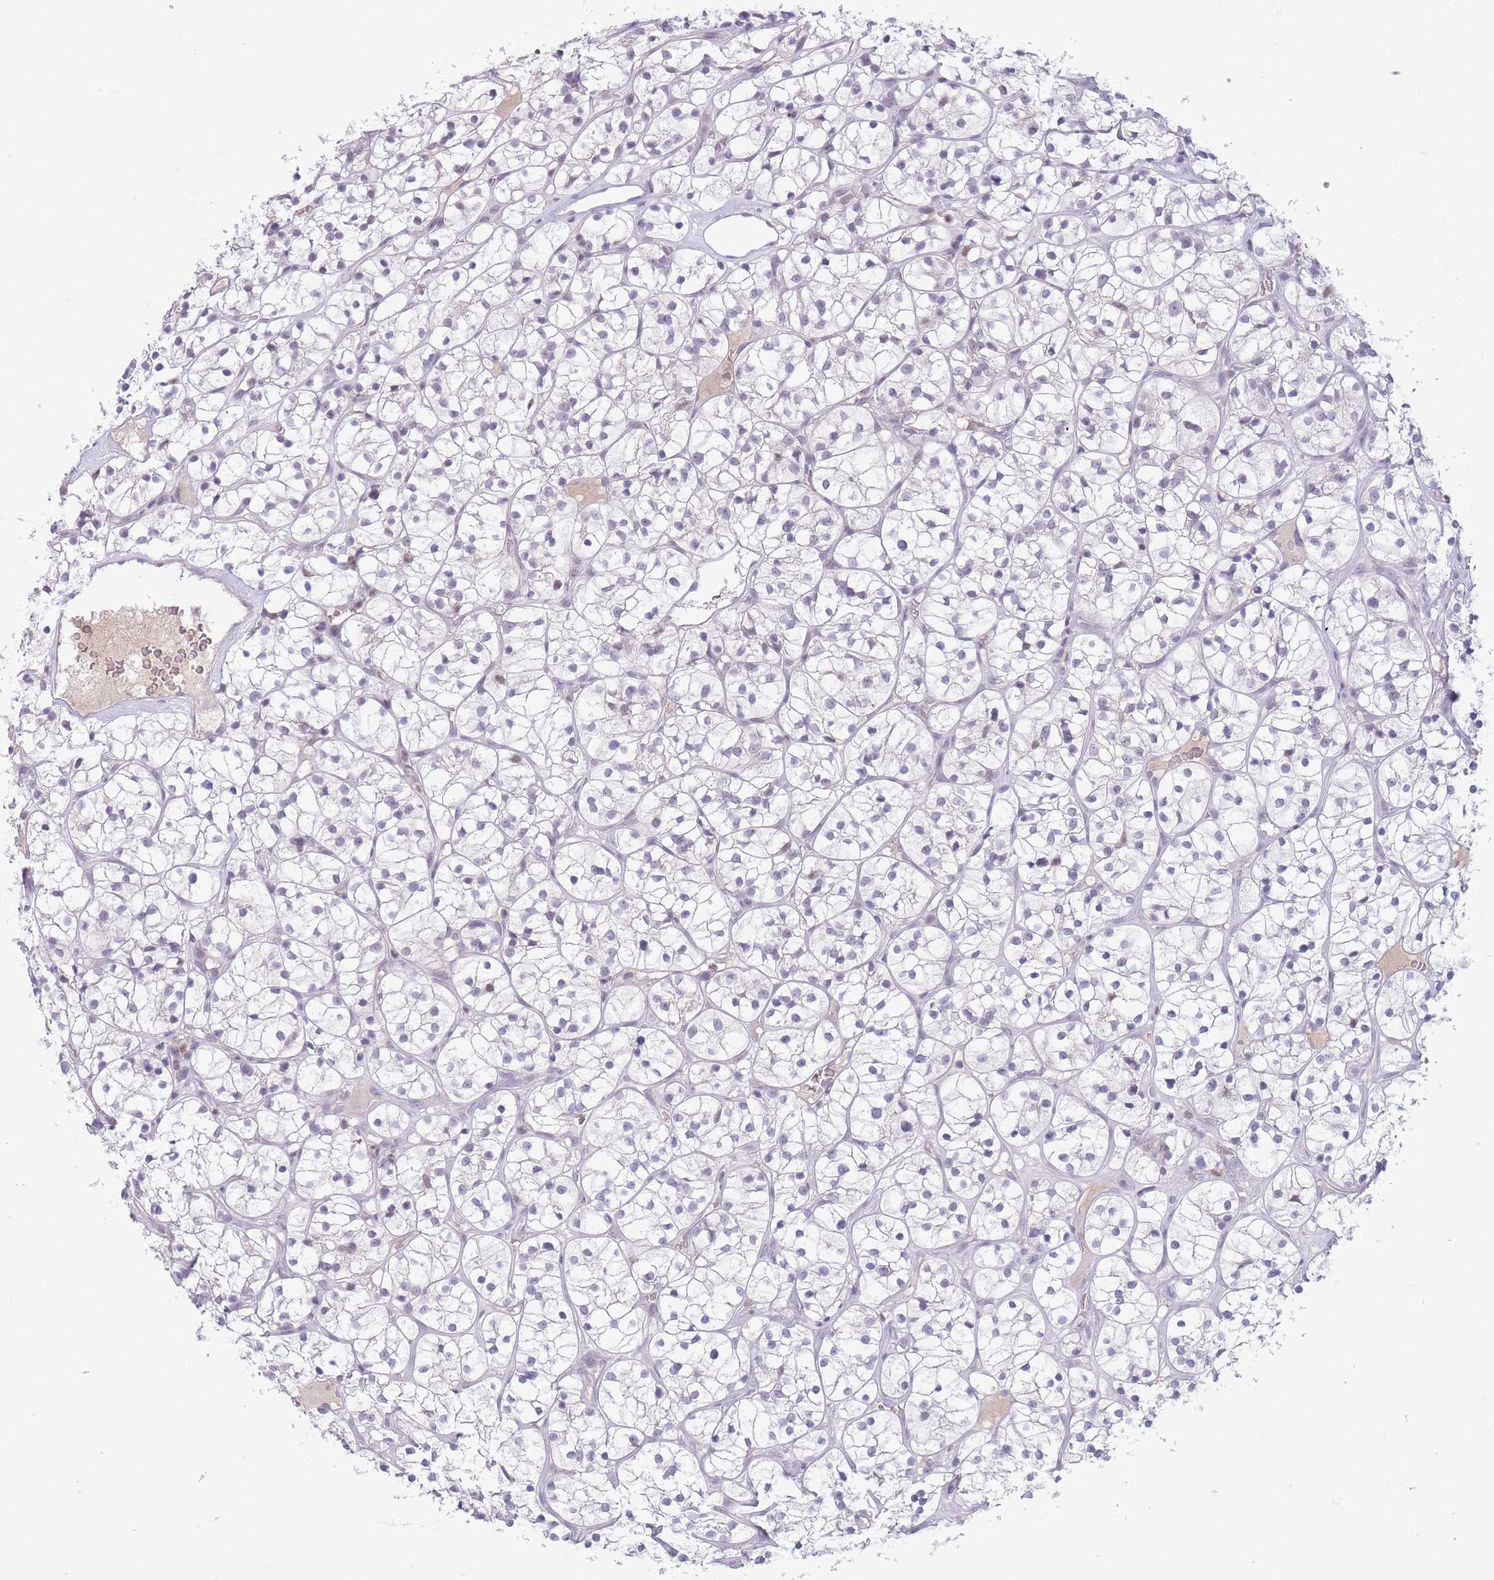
{"staining": {"intensity": "negative", "quantity": "none", "location": "none"}, "tissue": "renal cancer", "cell_type": "Tumor cells", "image_type": "cancer", "snomed": [{"axis": "morphology", "description": "Adenocarcinoma, NOS"}, {"axis": "topography", "description": "Kidney"}], "caption": "This image is of renal cancer (adenocarcinoma) stained with immunohistochemistry (IHC) to label a protein in brown with the nuclei are counter-stained blue. There is no staining in tumor cells.", "gene": "ARID3B", "patient": {"sex": "female", "age": 64}}